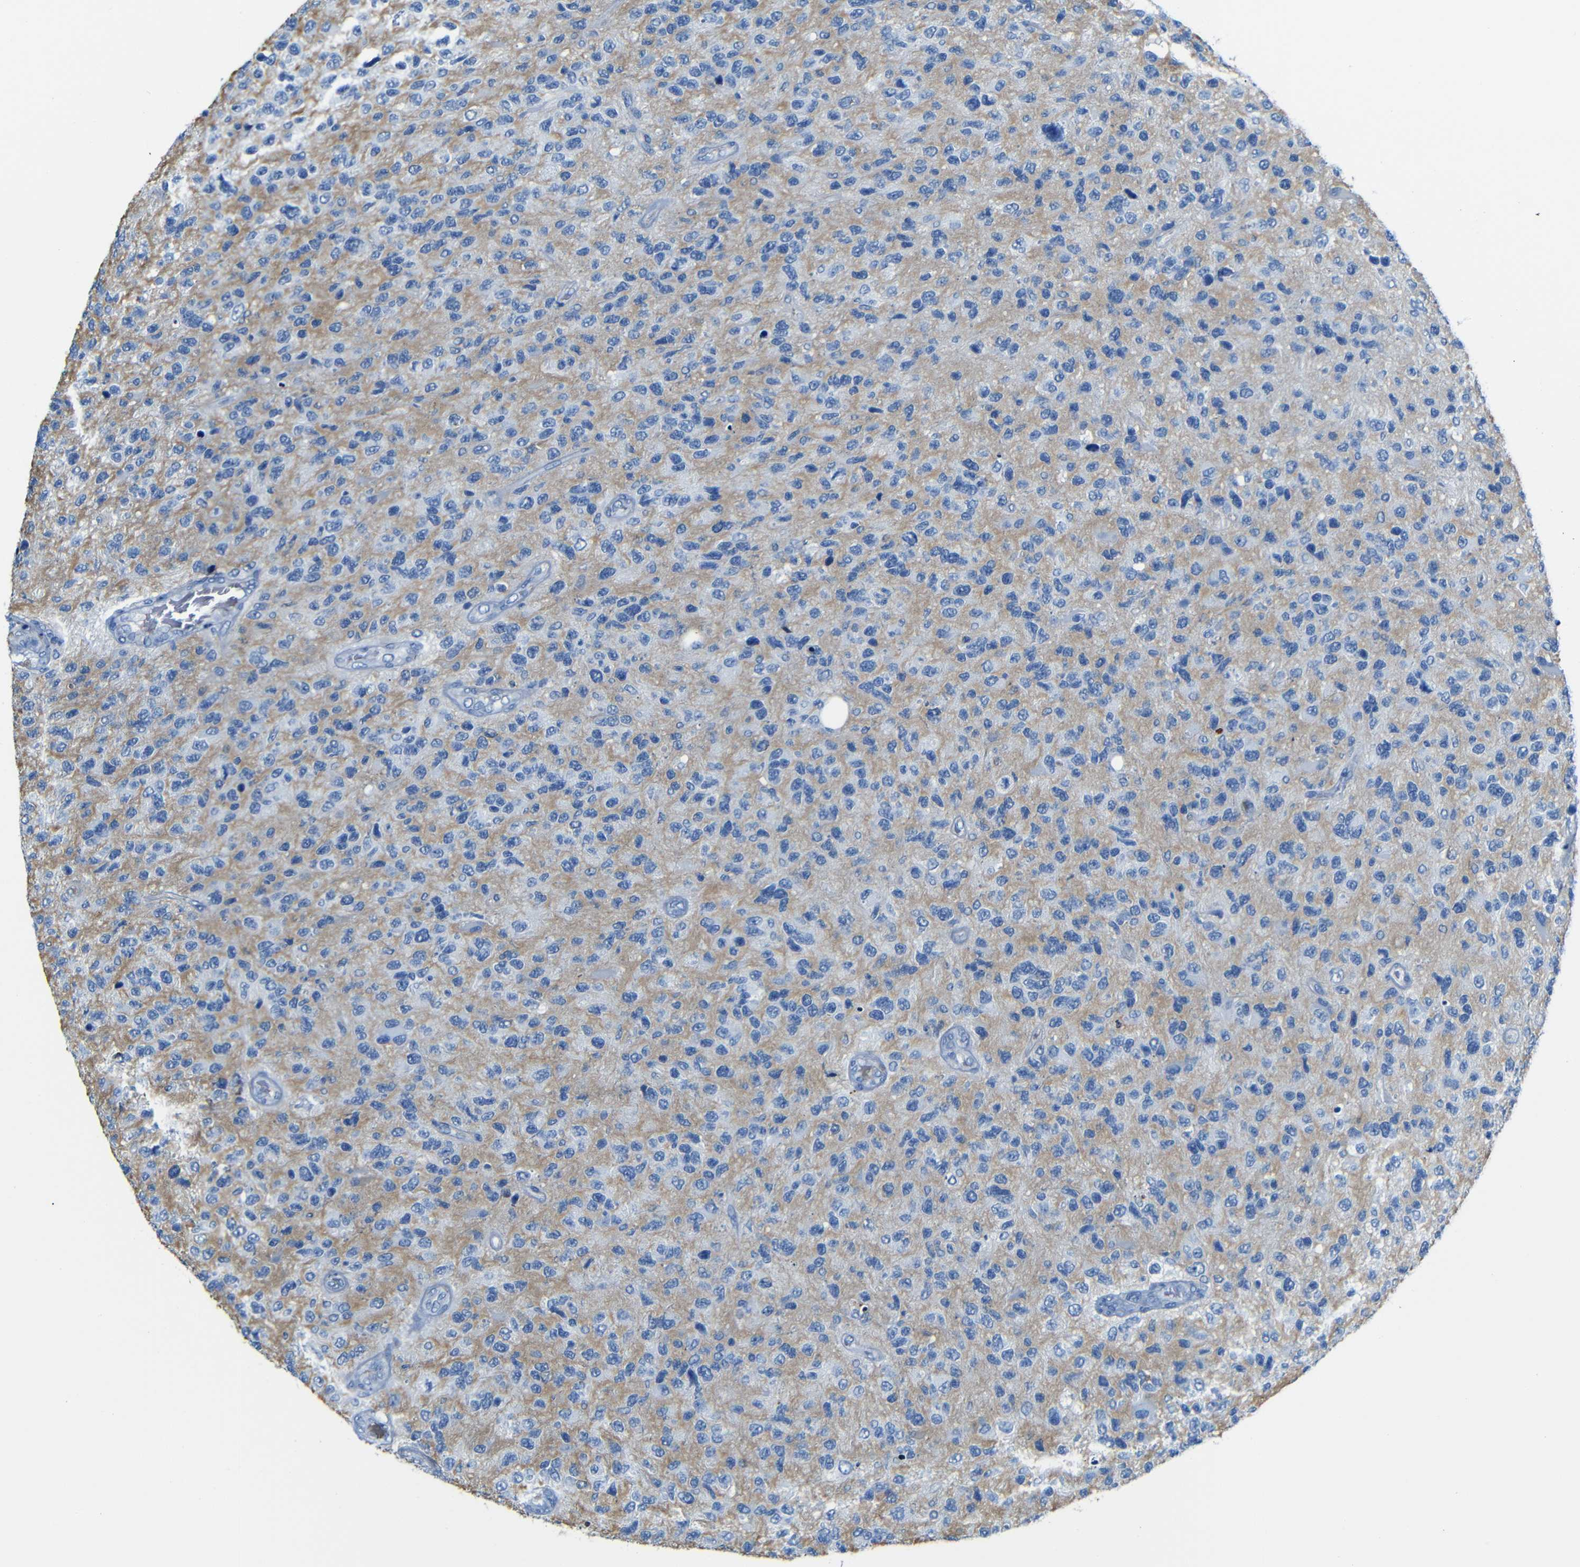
{"staining": {"intensity": "negative", "quantity": "none", "location": "none"}, "tissue": "glioma", "cell_type": "Tumor cells", "image_type": "cancer", "snomed": [{"axis": "morphology", "description": "Glioma, malignant, High grade"}, {"axis": "topography", "description": "Brain"}], "caption": "Human glioma stained for a protein using IHC displays no expression in tumor cells.", "gene": "SERPINA1", "patient": {"sex": "female", "age": 58}}